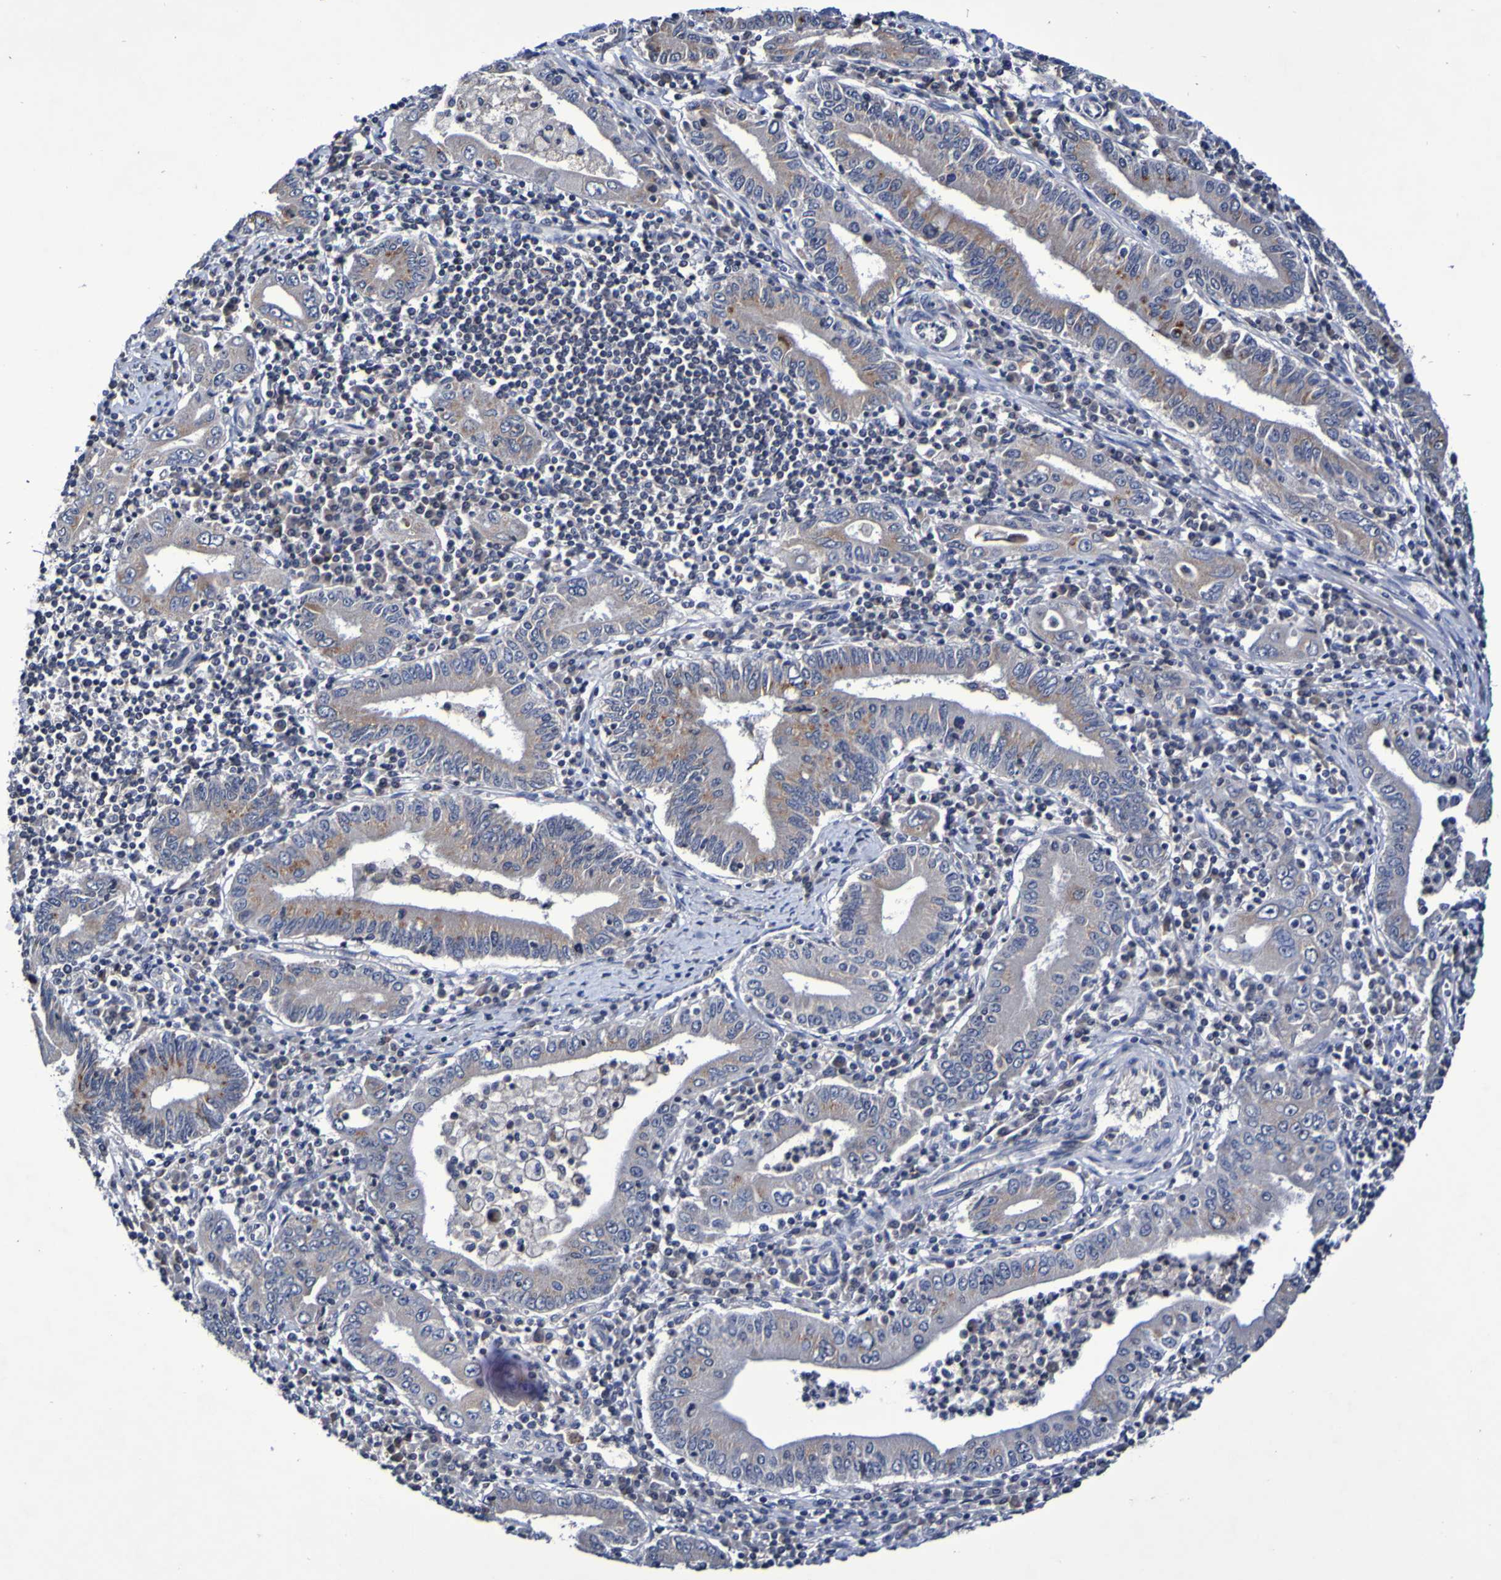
{"staining": {"intensity": "moderate", "quantity": "<25%", "location": "cytoplasmic/membranous"}, "tissue": "stomach cancer", "cell_type": "Tumor cells", "image_type": "cancer", "snomed": [{"axis": "morphology", "description": "Normal tissue, NOS"}, {"axis": "morphology", "description": "Adenocarcinoma, NOS"}, {"axis": "topography", "description": "Esophagus"}, {"axis": "topography", "description": "Stomach, upper"}, {"axis": "topography", "description": "Peripheral nerve tissue"}], "caption": "The micrograph demonstrates immunohistochemical staining of adenocarcinoma (stomach). There is moderate cytoplasmic/membranous expression is appreciated in about <25% of tumor cells.", "gene": "PTP4A2", "patient": {"sex": "male", "age": 62}}